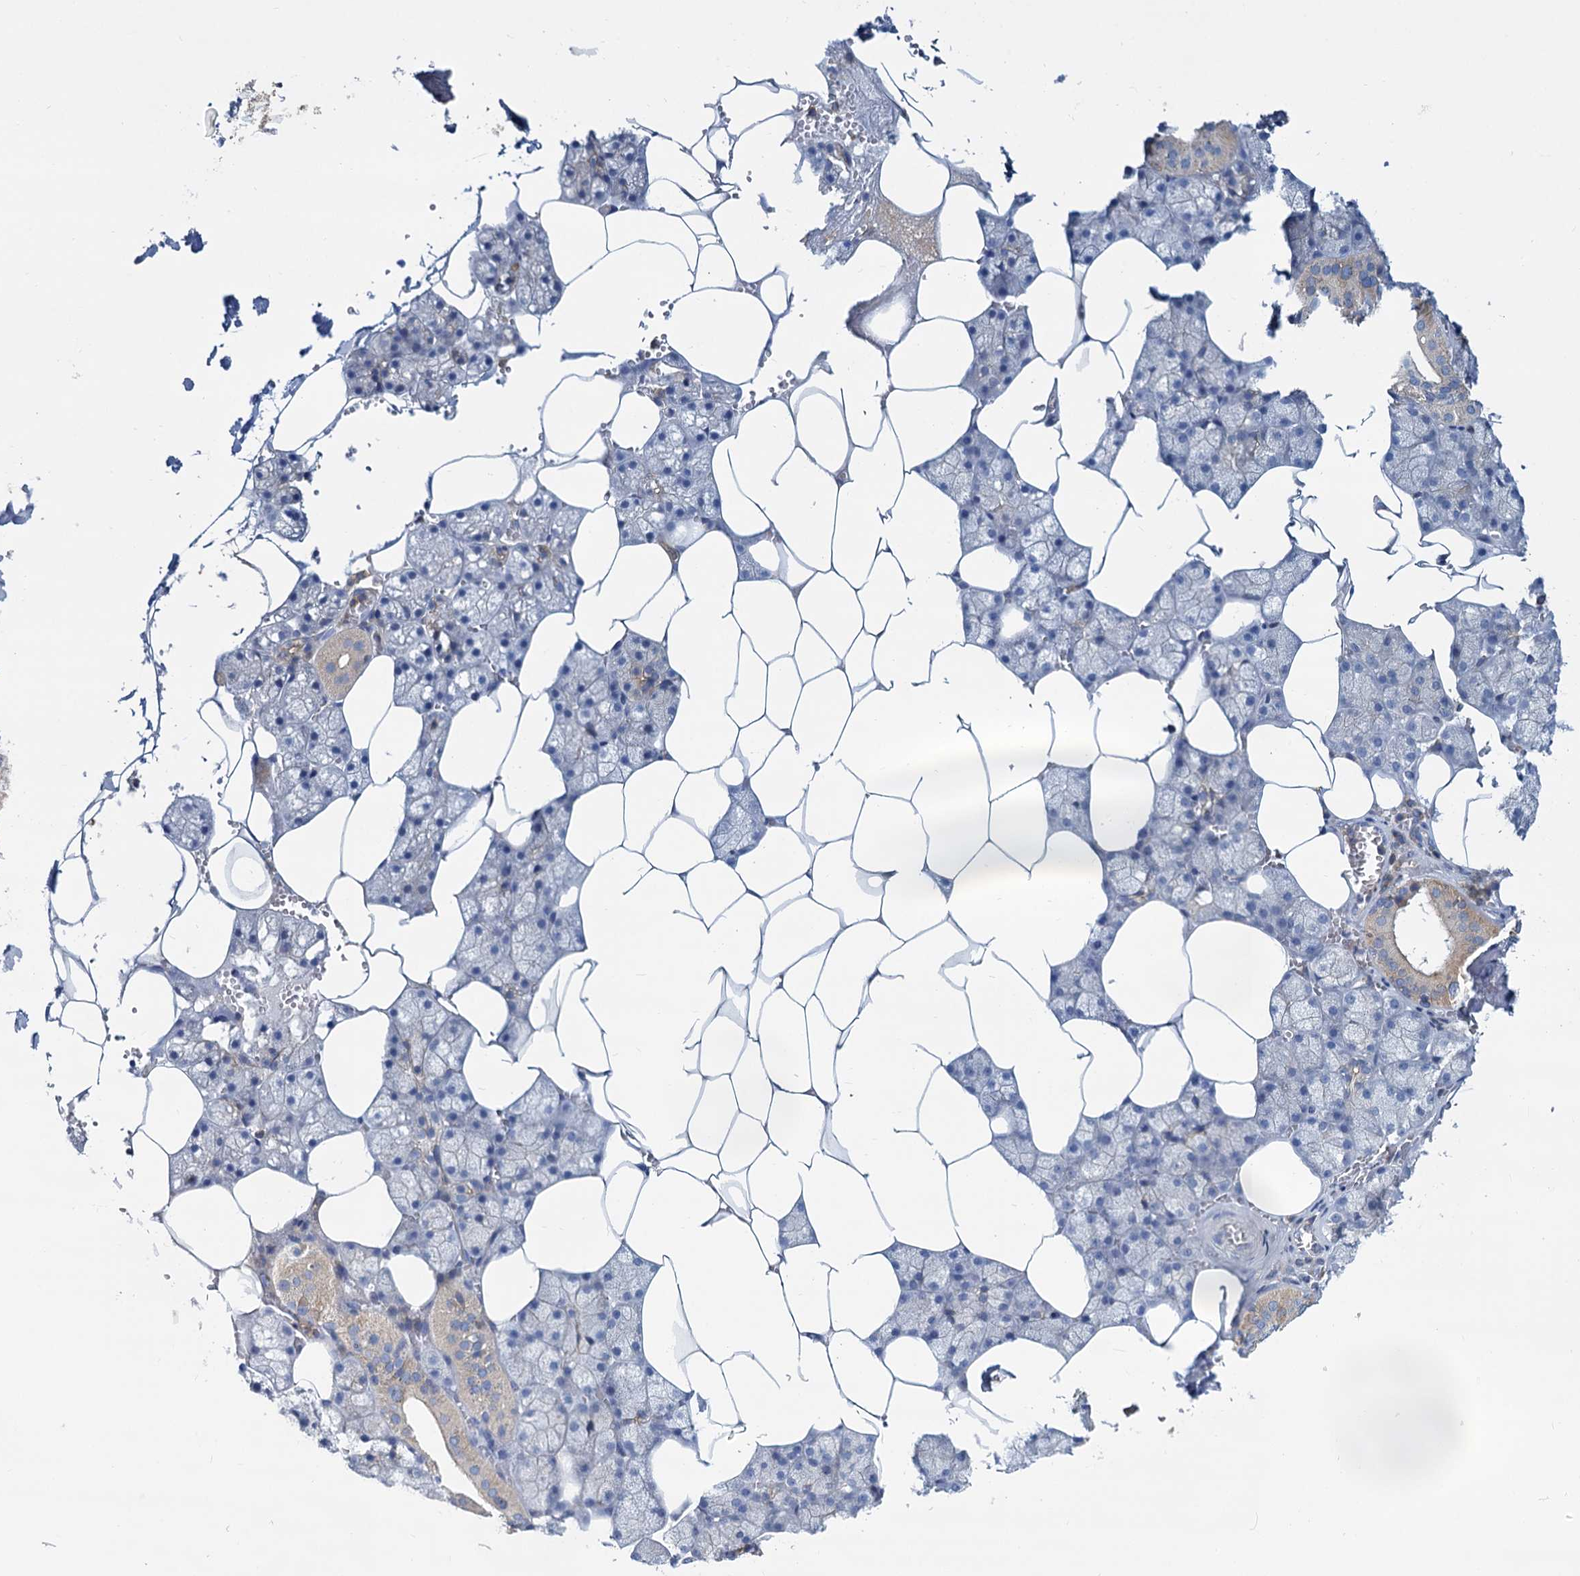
{"staining": {"intensity": "moderate", "quantity": "<25%", "location": "cytoplasmic/membranous"}, "tissue": "salivary gland", "cell_type": "Glandular cells", "image_type": "normal", "snomed": [{"axis": "morphology", "description": "Normal tissue, NOS"}, {"axis": "topography", "description": "Salivary gland"}], "caption": "Protein expression analysis of normal salivary gland displays moderate cytoplasmic/membranous positivity in about <25% of glandular cells.", "gene": "LRCH4", "patient": {"sex": "male", "age": 62}}